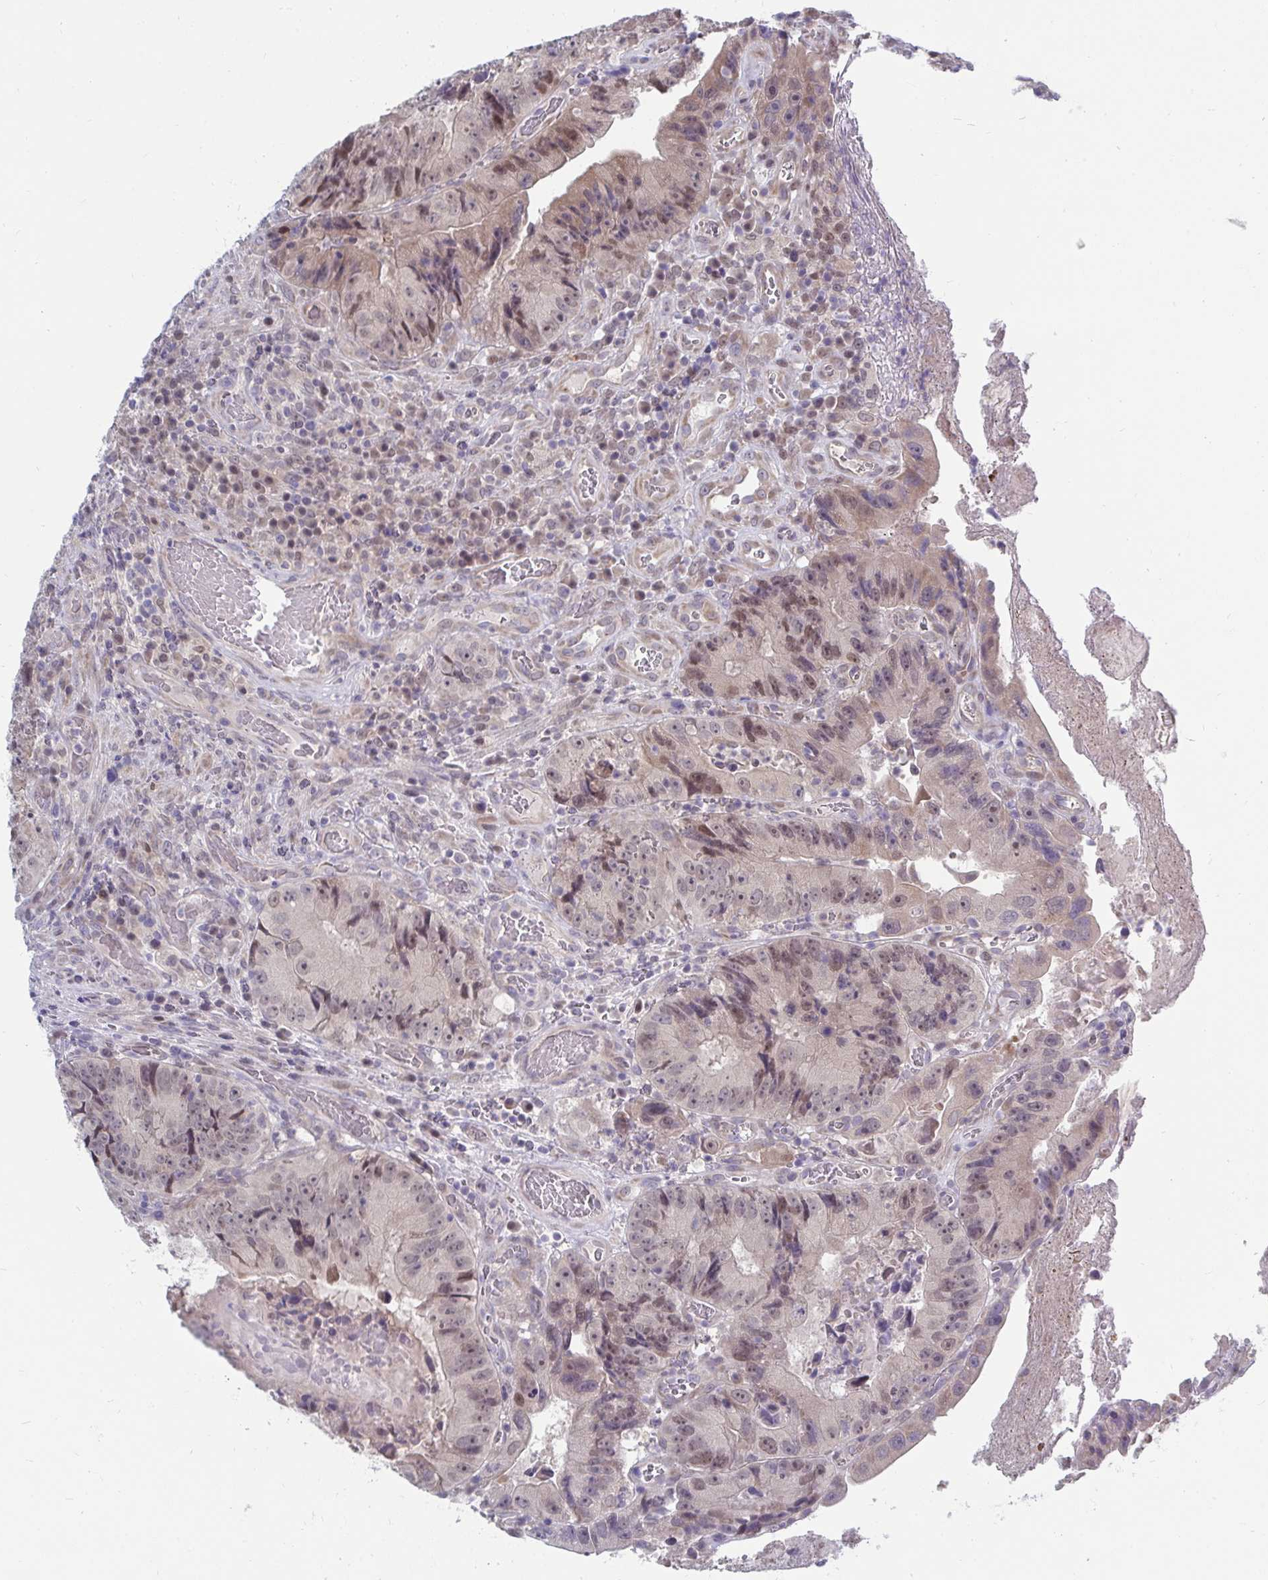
{"staining": {"intensity": "weak", "quantity": "25%-75%", "location": "nuclear"}, "tissue": "colorectal cancer", "cell_type": "Tumor cells", "image_type": "cancer", "snomed": [{"axis": "morphology", "description": "Adenocarcinoma, NOS"}, {"axis": "topography", "description": "Colon"}], "caption": "The immunohistochemical stain shows weak nuclear staining in tumor cells of adenocarcinoma (colorectal) tissue.", "gene": "MROH8", "patient": {"sex": "female", "age": 86}}